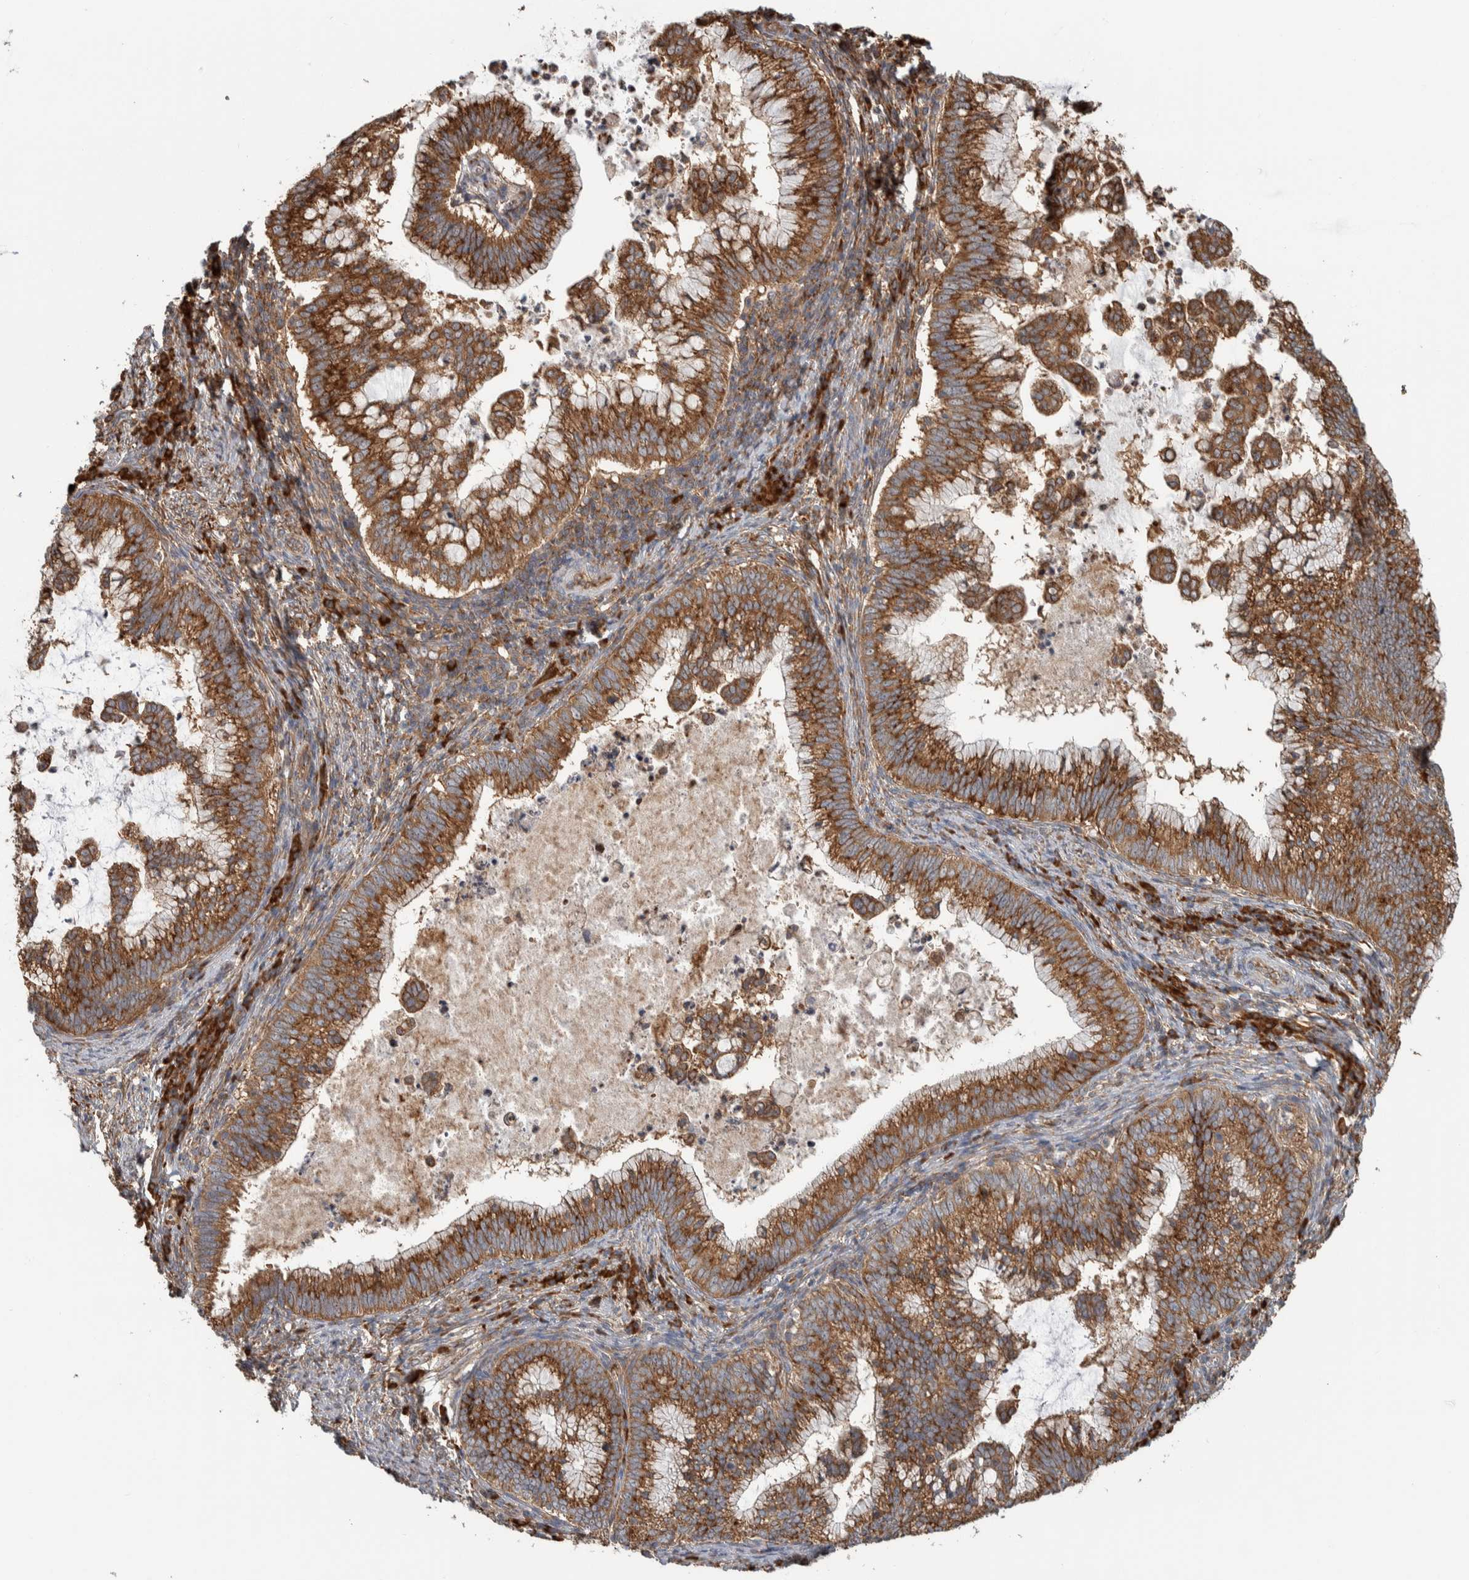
{"staining": {"intensity": "strong", "quantity": ">75%", "location": "cytoplasmic/membranous"}, "tissue": "cervical cancer", "cell_type": "Tumor cells", "image_type": "cancer", "snomed": [{"axis": "morphology", "description": "Adenocarcinoma, NOS"}, {"axis": "topography", "description": "Cervix"}], "caption": "Cervical cancer tissue demonstrates strong cytoplasmic/membranous expression in about >75% of tumor cells, visualized by immunohistochemistry.", "gene": "EIF3H", "patient": {"sex": "female", "age": 36}}